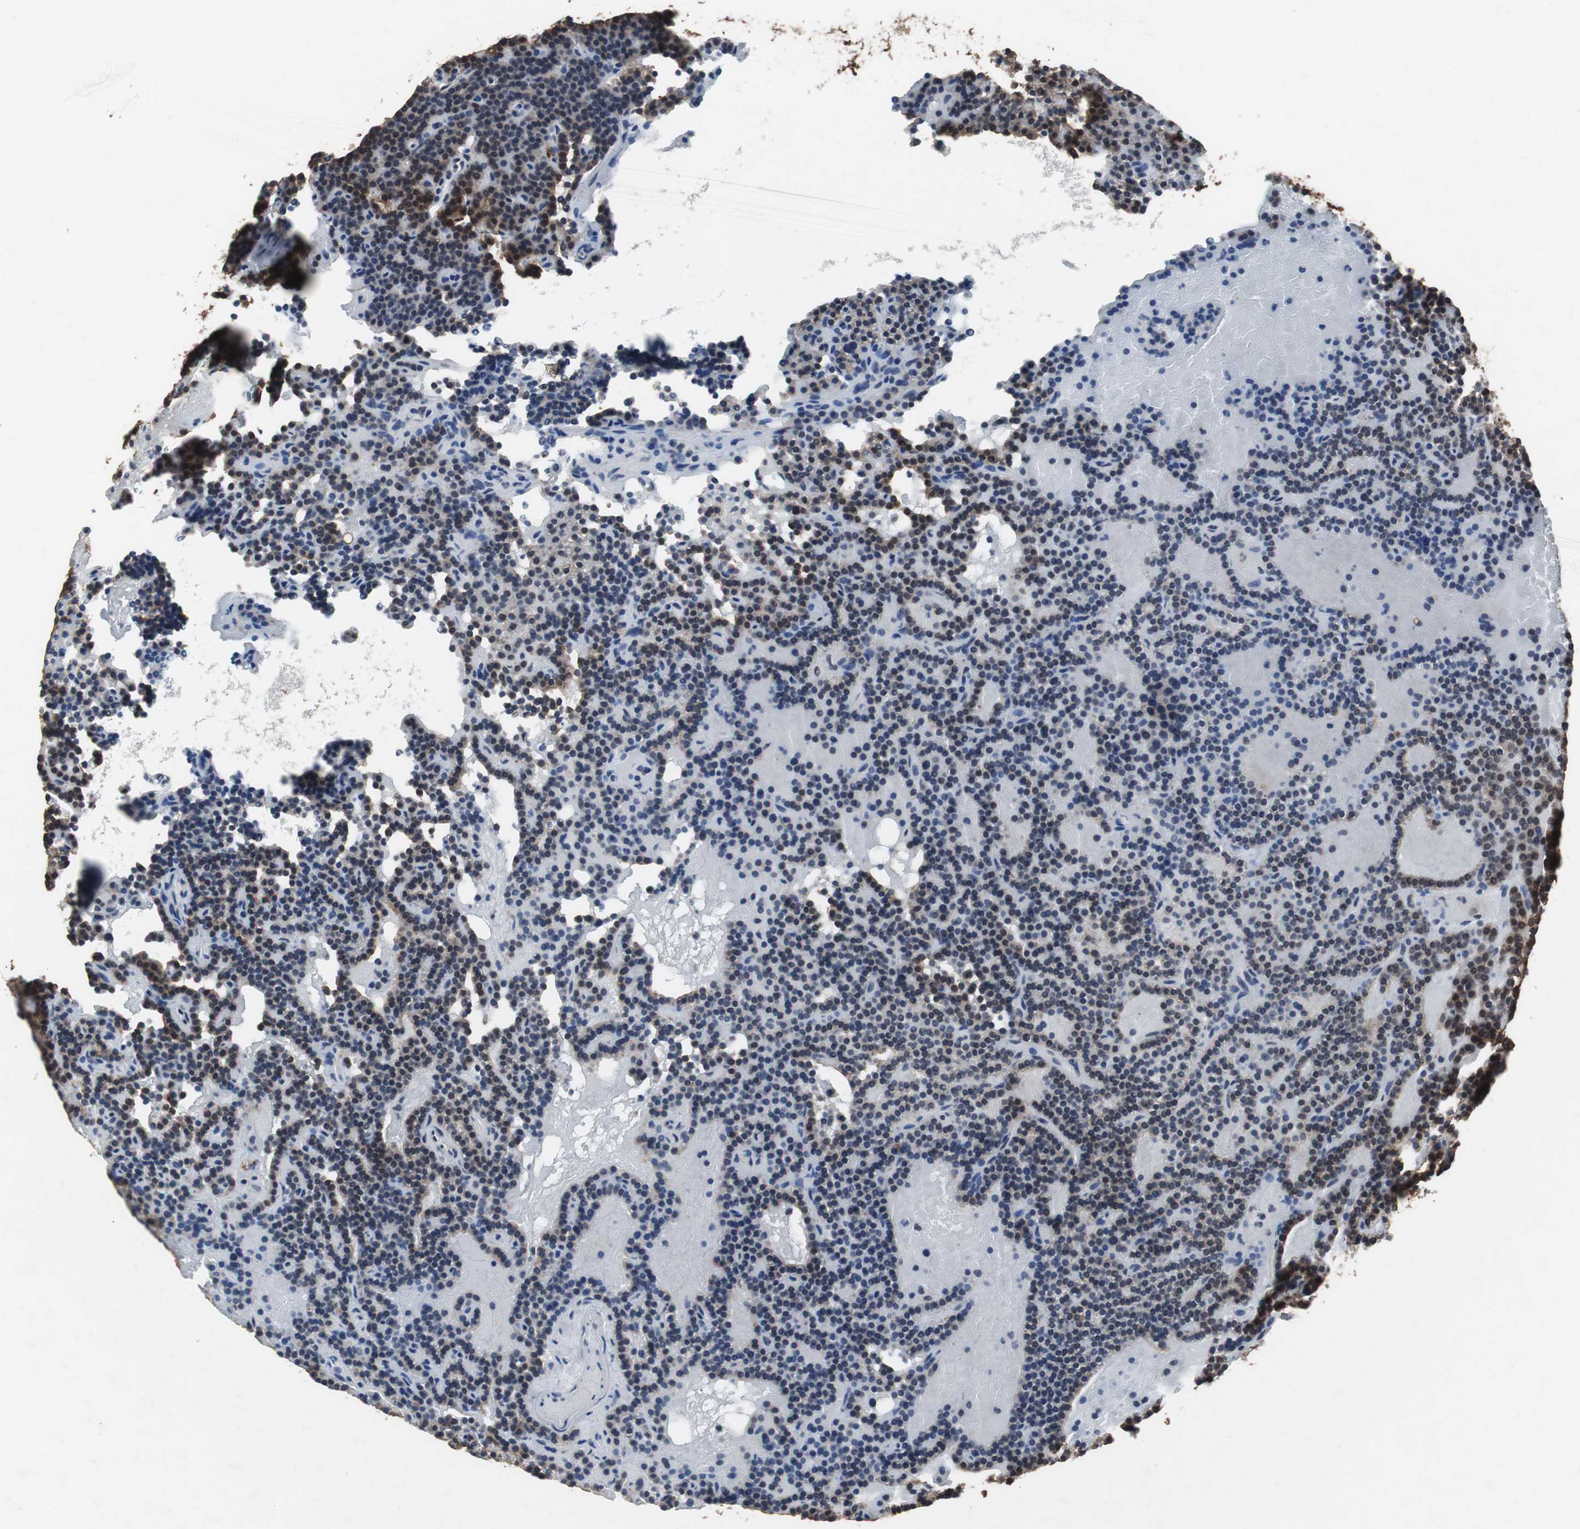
{"staining": {"intensity": "strong", "quantity": ">75%", "location": "cytoplasmic/membranous"}, "tissue": "parathyroid gland", "cell_type": "Glandular cells", "image_type": "normal", "snomed": [{"axis": "morphology", "description": "Normal tissue, NOS"}, {"axis": "topography", "description": "Parathyroid gland"}], "caption": "An image showing strong cytoplasmic/membranous positivity in about >75% of glandular cells in unremarkable parathyroid gland, as visualized by brown immunohistochemical staining.", "gene": "USP10", "patient": {"sex": "male", "age": 66}}